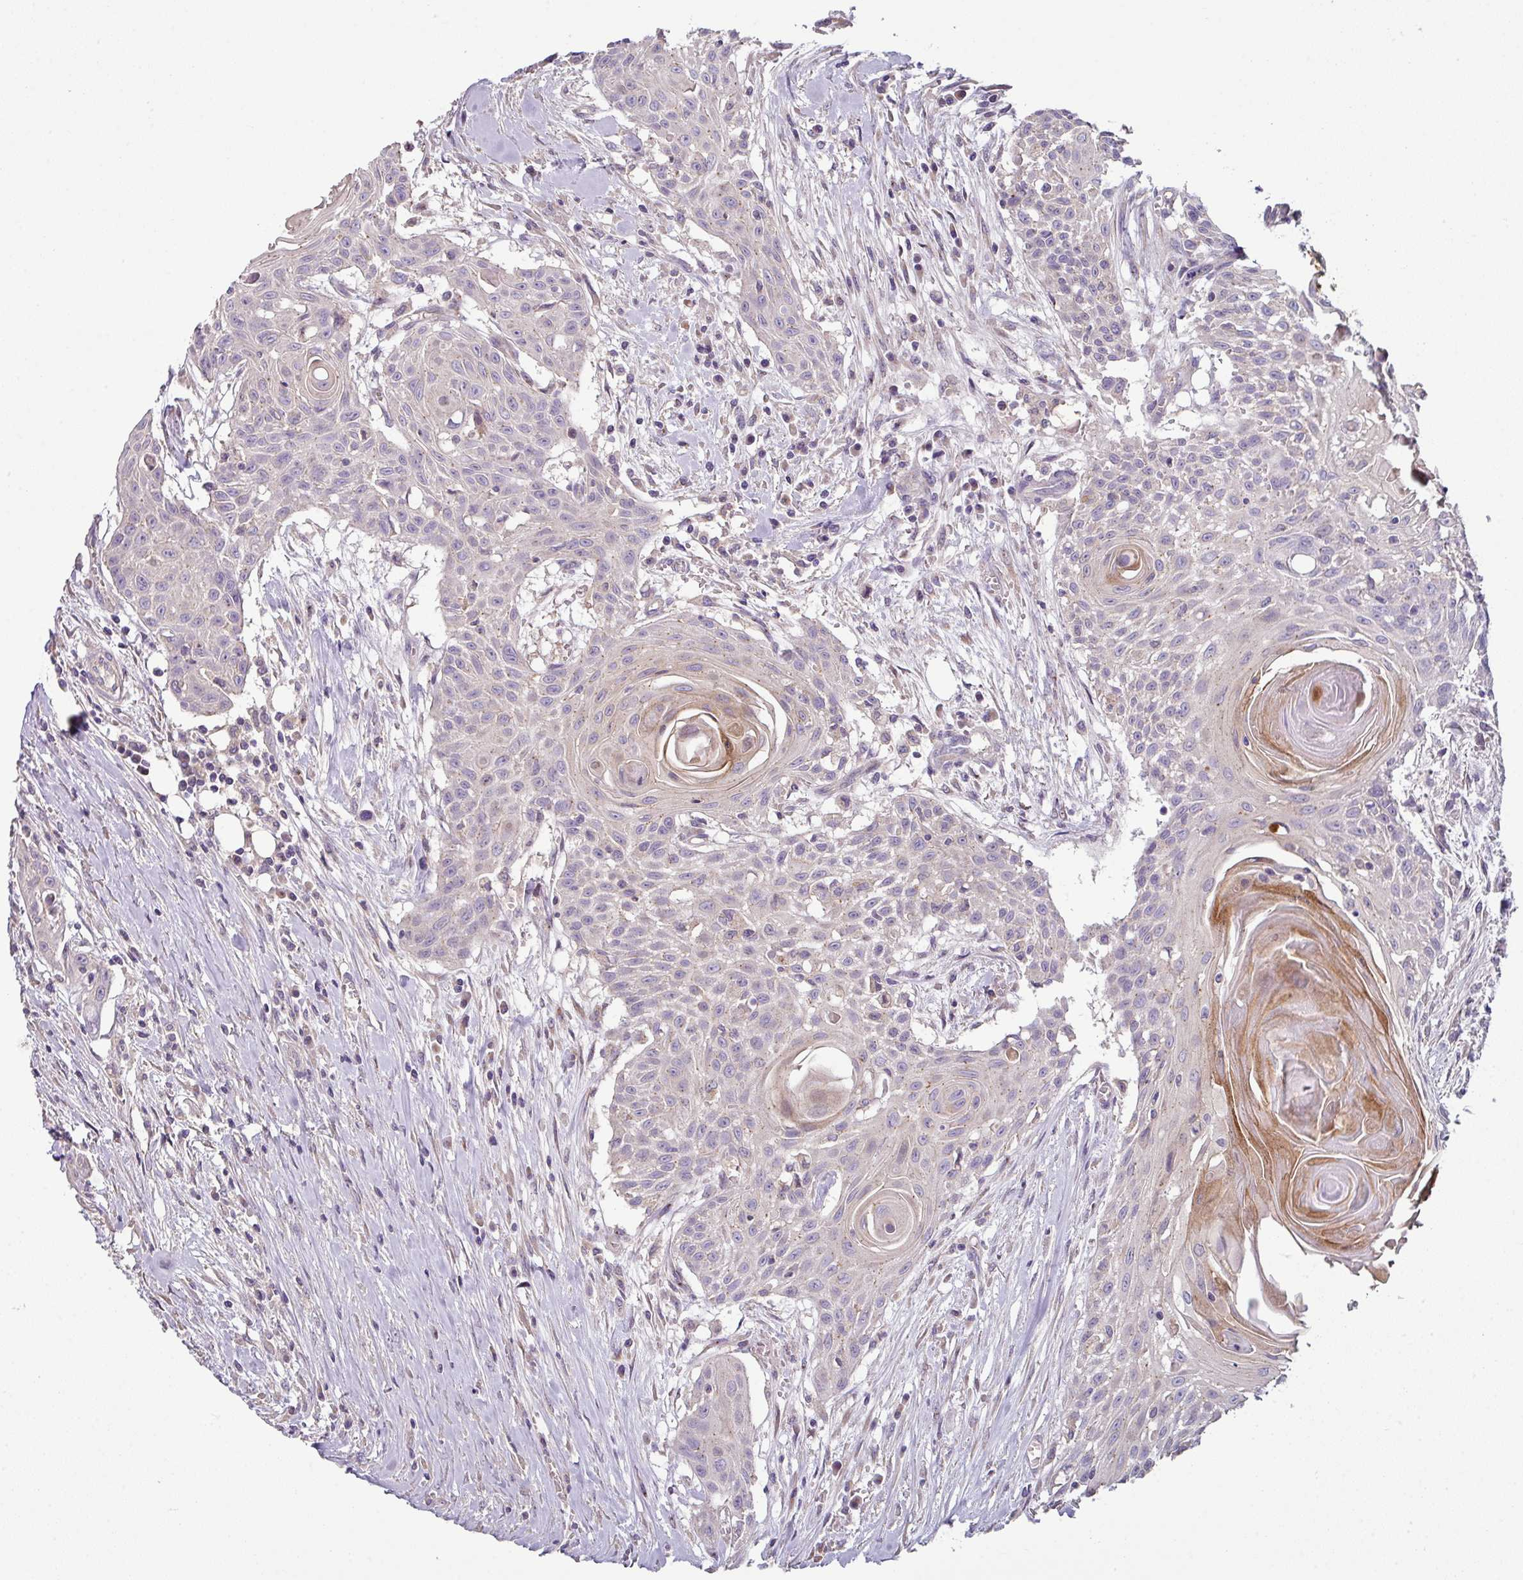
{"staining": {"intensity": "negative", "quantity": "none", "location": "none"}, "tissue": "head and neck cancer", "cell_type": "Tumor cells", "image_type": "cancer", "snomed": [{"axis": "morphology", "description": "Squamous cell carcinoma, NOS"}, {"axis": "topography", "description": "Lymph node"}, {"axis": "topography", "description": "Salivary gland"}, {"axis": "topography", "description": "Head-Neck"}], "caption": "Immunohistochemical staining of head and neck cancer reveals no significant staining in tumor cells.", "gene": "LRRC9", "patient": {"sex": "female", "age": 74}}